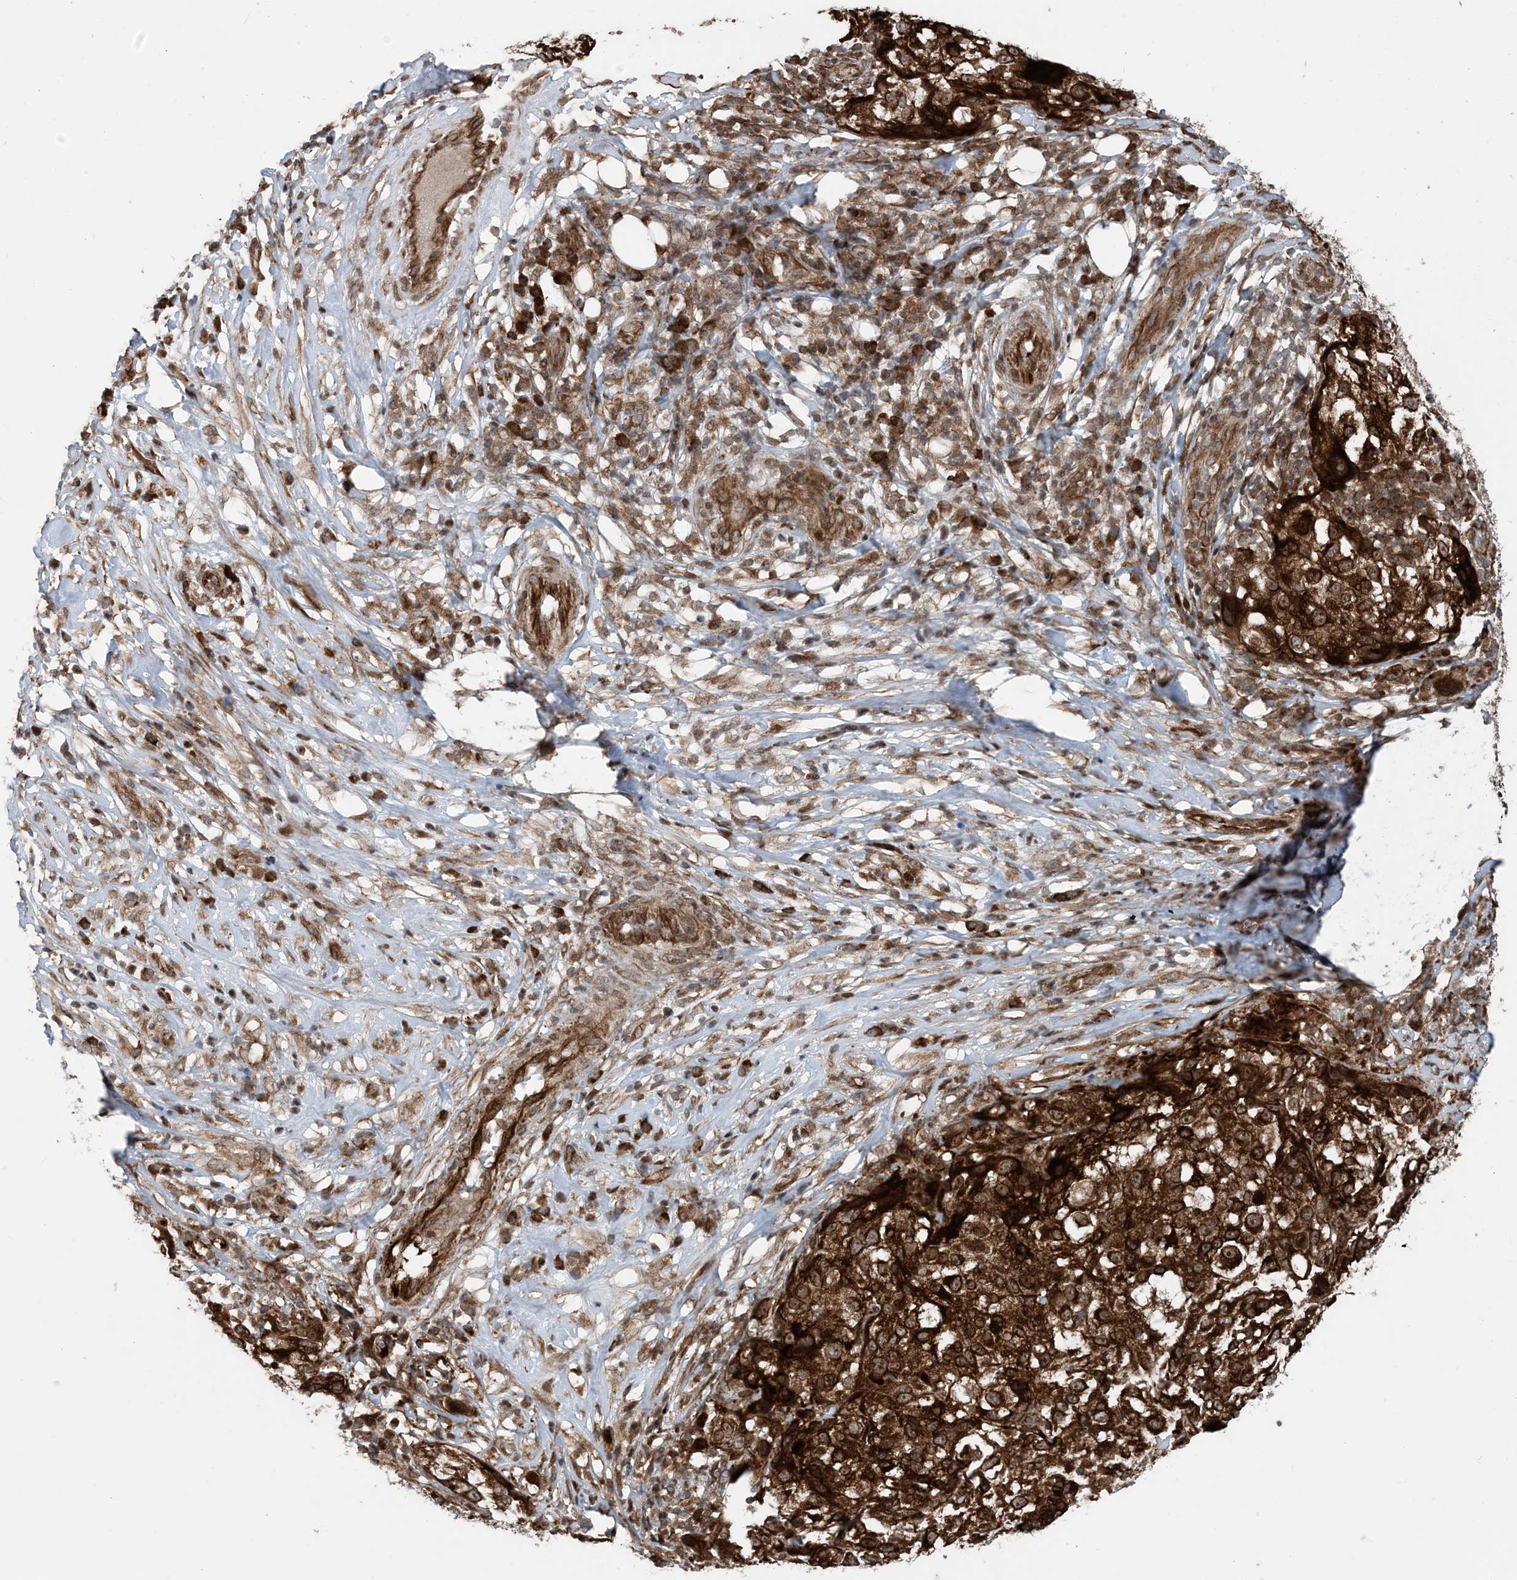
{"staining": {"intensity": "strong", "quantity": ">75%", "location": "cytoplasmic/membranous"}, "tissue": "melanoma", "cell_type": "Tumor cells", "image_type": "cancer", "snomed": [{"axis": "morphology", "description": "Necrosis, NOS"}, {"axis": "morphology", "description": "Malignant melanoma, NOS"}, {"axis": "topography", "description": "Skin"}], "caption": "Human malignant melanoma stained with a protein marker demonstrates strong staining in tumor cells.", "gene": "EDEM2", "patient": {"sex": "female", "age": 87}}